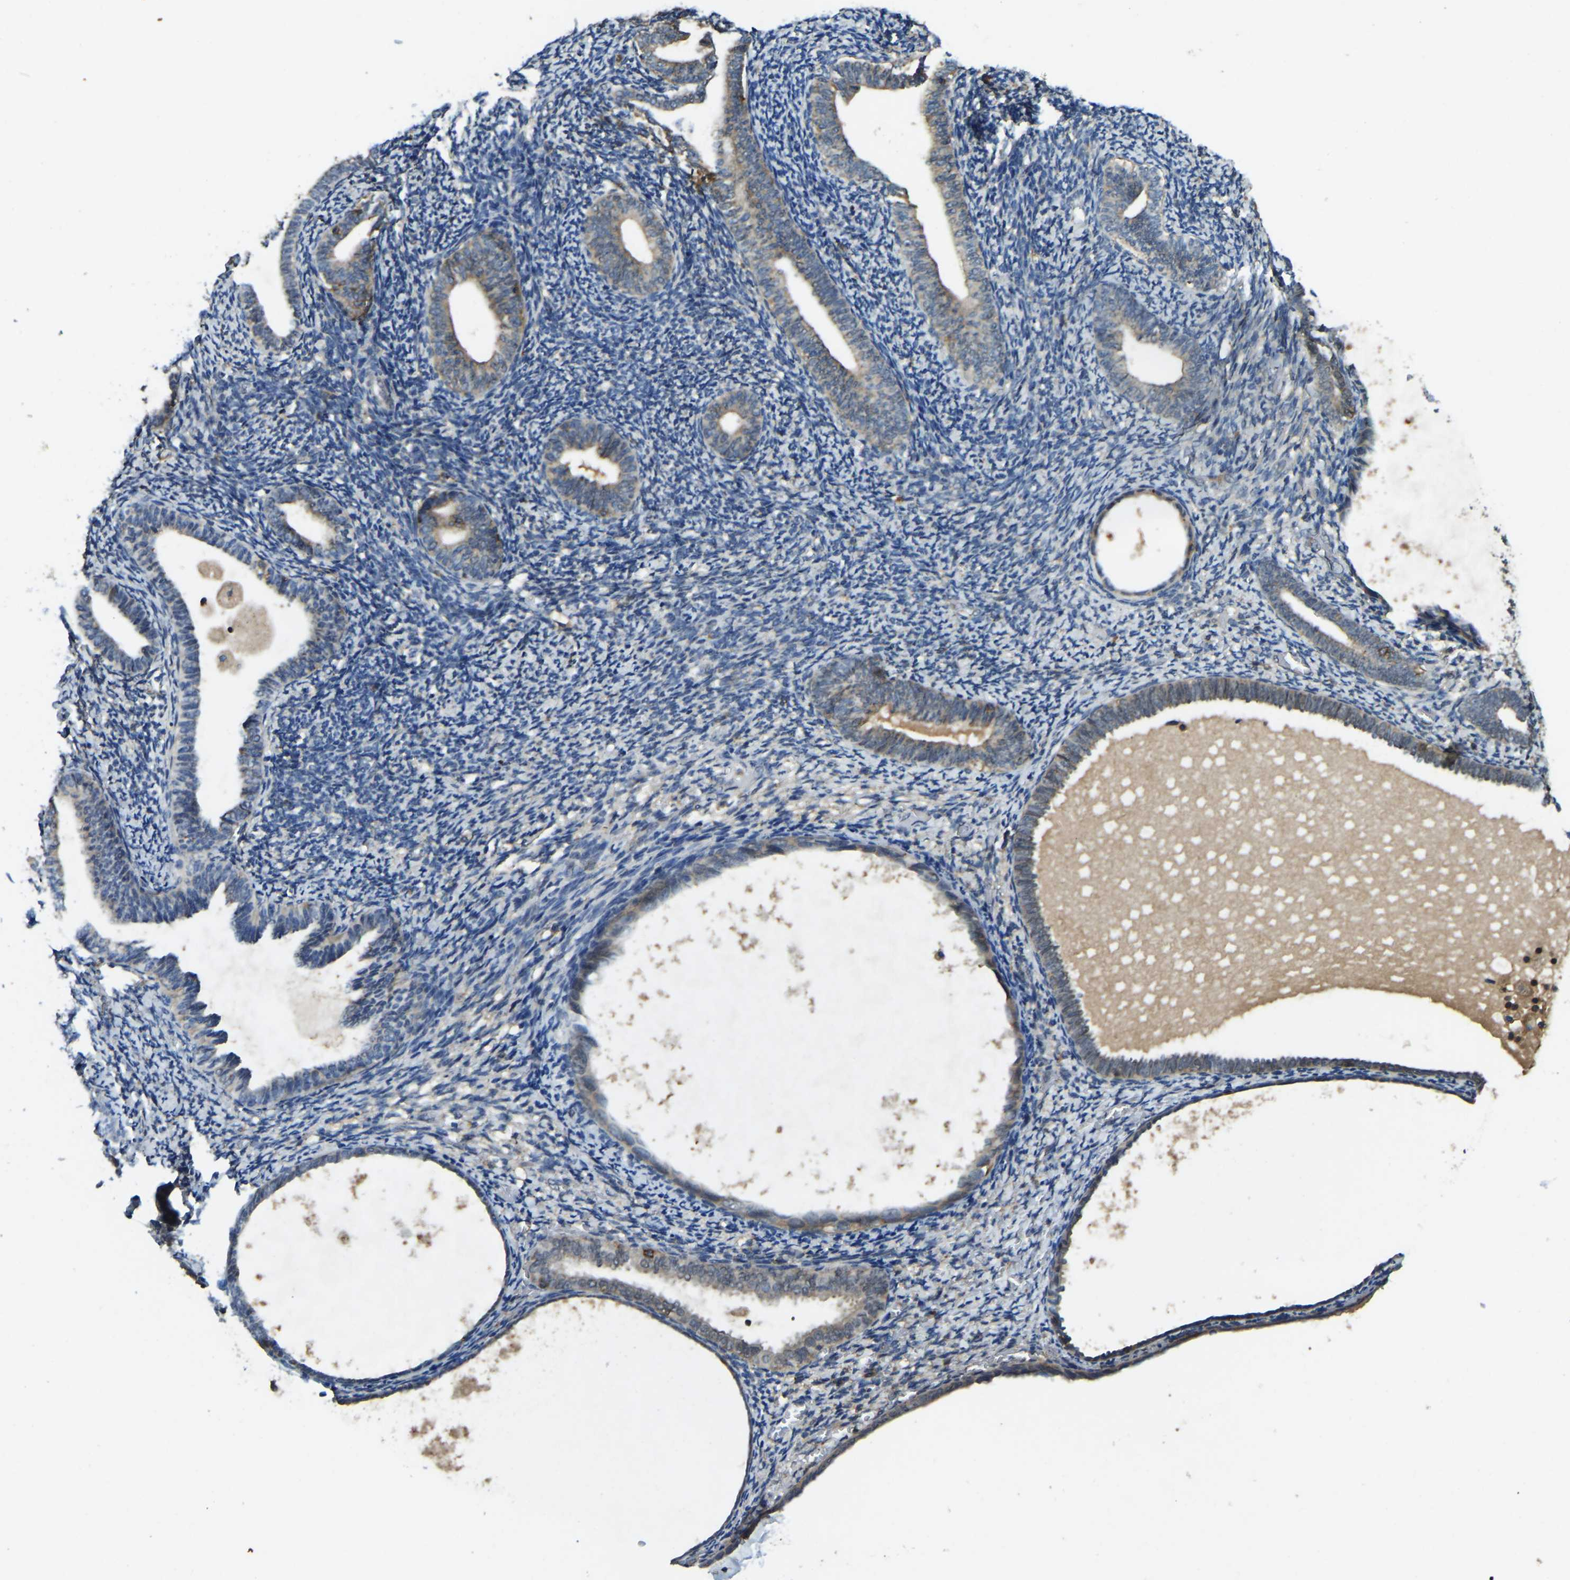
{"staining": {"intensity": "weak", "quantity": "<25%", "location": "cytoplasmic/membranous"}, "tissue": "endometrium", "cell_type": "Cells in endometrial stroma", "image_type": "normal", "snomed": [{"axis": "morphology", "description": "Normal tissue, NOS"}, {"axis": "topography", "description": "Endometrium"}], "caption": "The image exhibits no staining of cells in endometrial stroma in benign endometrium.", "gene": "ATP8B1", "patient": {"sex": "female", "age": 66}}